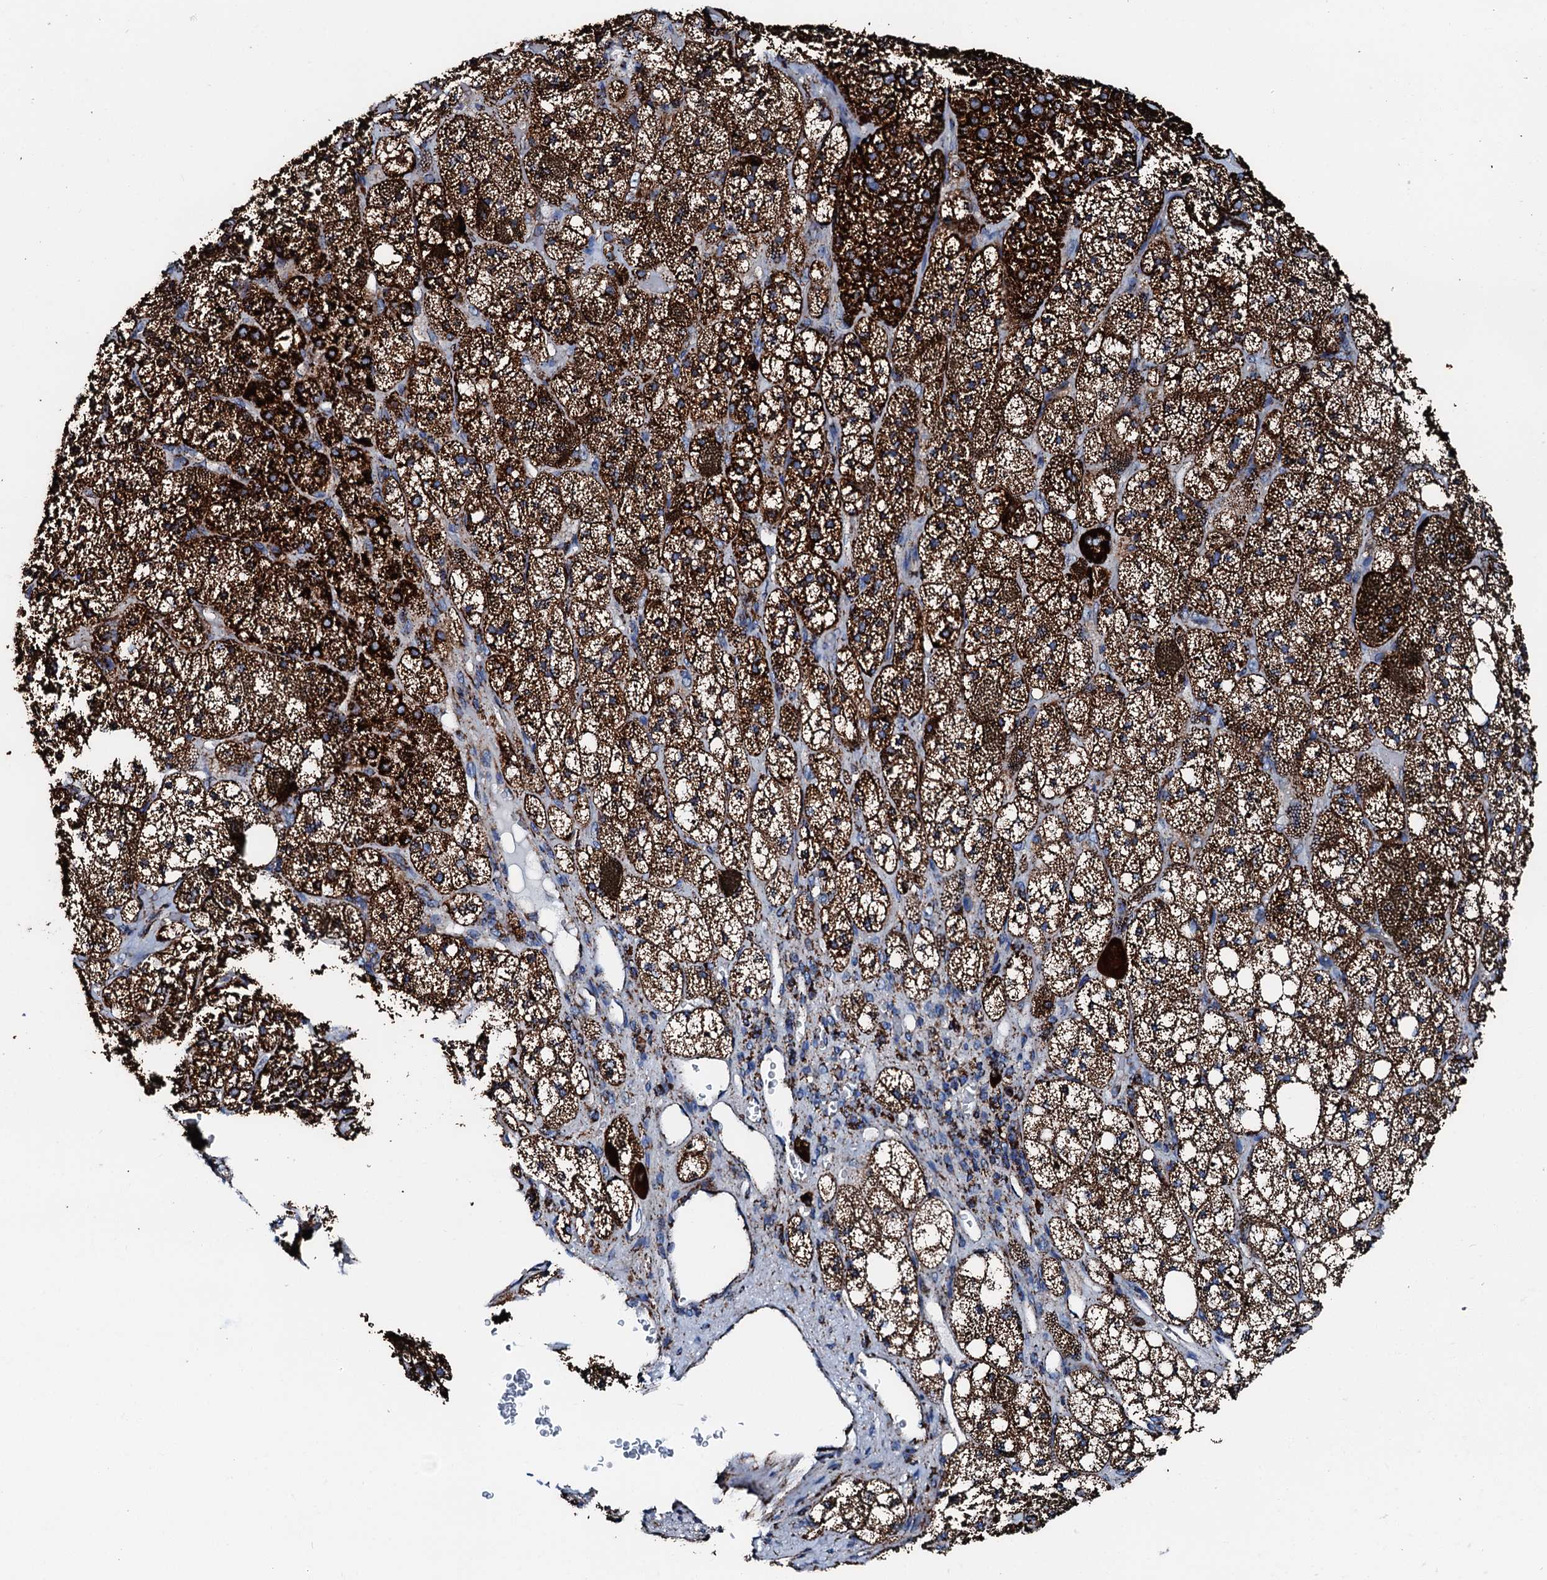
{"staining": {"intensity": "strong", "quantity": ">75%", "location": "cytoplasmic/membranous"}, "tissue": "adrenal gland", "cell_type": "Glandular cells", "image_type": "normal", "snomed": [{"axis": "morphology", "description": "Normal tissue, NOS"}, {"axis": "topography", "description": "Adrenal gland"}], "caption": "IHC of unremarkable human adrenal gland reveals high levels of strong cytoplasmic/membranous positivity in about >75% of glandular cells. (DAB IHC, brown staining for protein, blue staining for nuclei).", "gene": "HADH", "patient": {"sex": "male", "age": 61}}